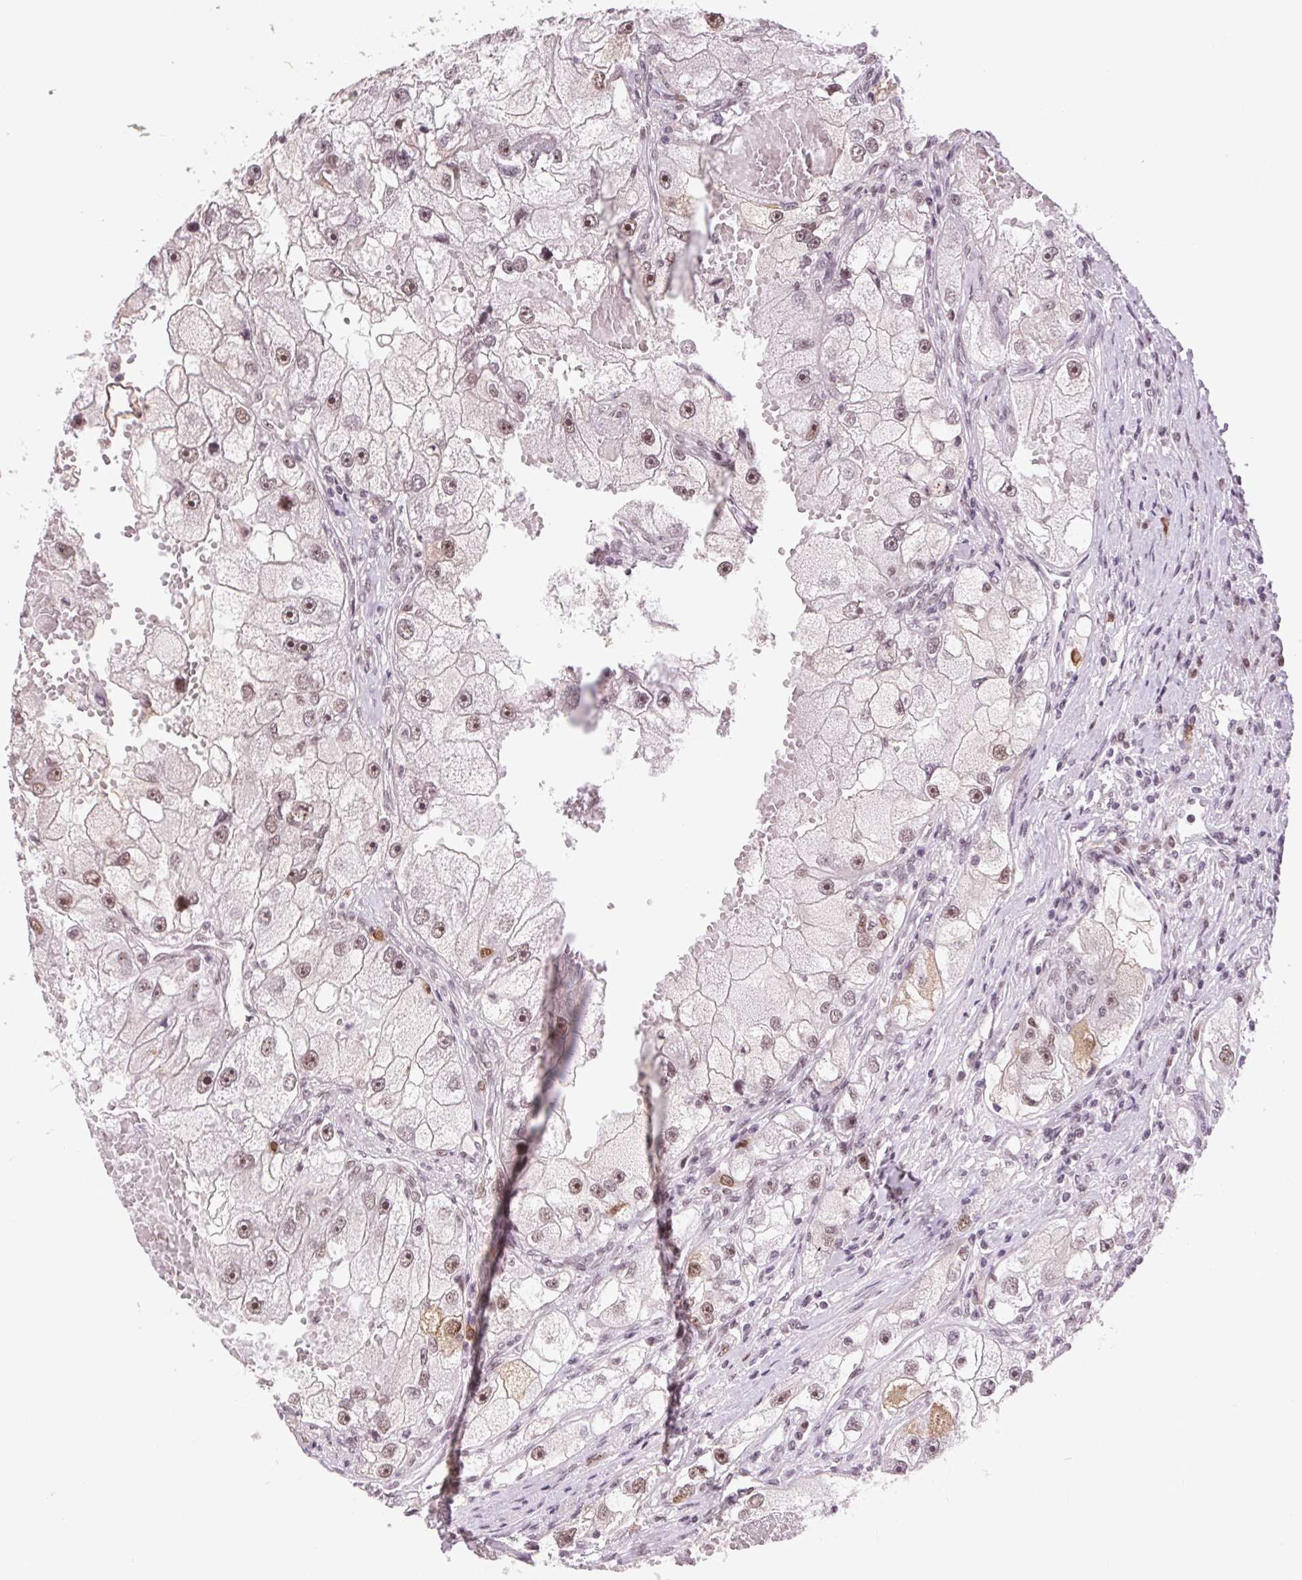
{"staining": {"intensity": "weak", "quantity": "25%-75%", "location": "nuclear"}, "tissue": "renal cancer", "cell_type": "Tumor cells", "image_type": "cancer", "snomed": [{"axis": "morphology", "description": "Adenocarcinoma, NOS"}, {"axis": "topography", "description": "Kidney"}], "caption": "Renal cancer stained with DAB immunohistochemistry reveals low levels of weak nuclear staining in approximately 25%-75% of tumor cells.", "gene": "CD2BP2", "patient": {"sex": "male", "age": 63}}